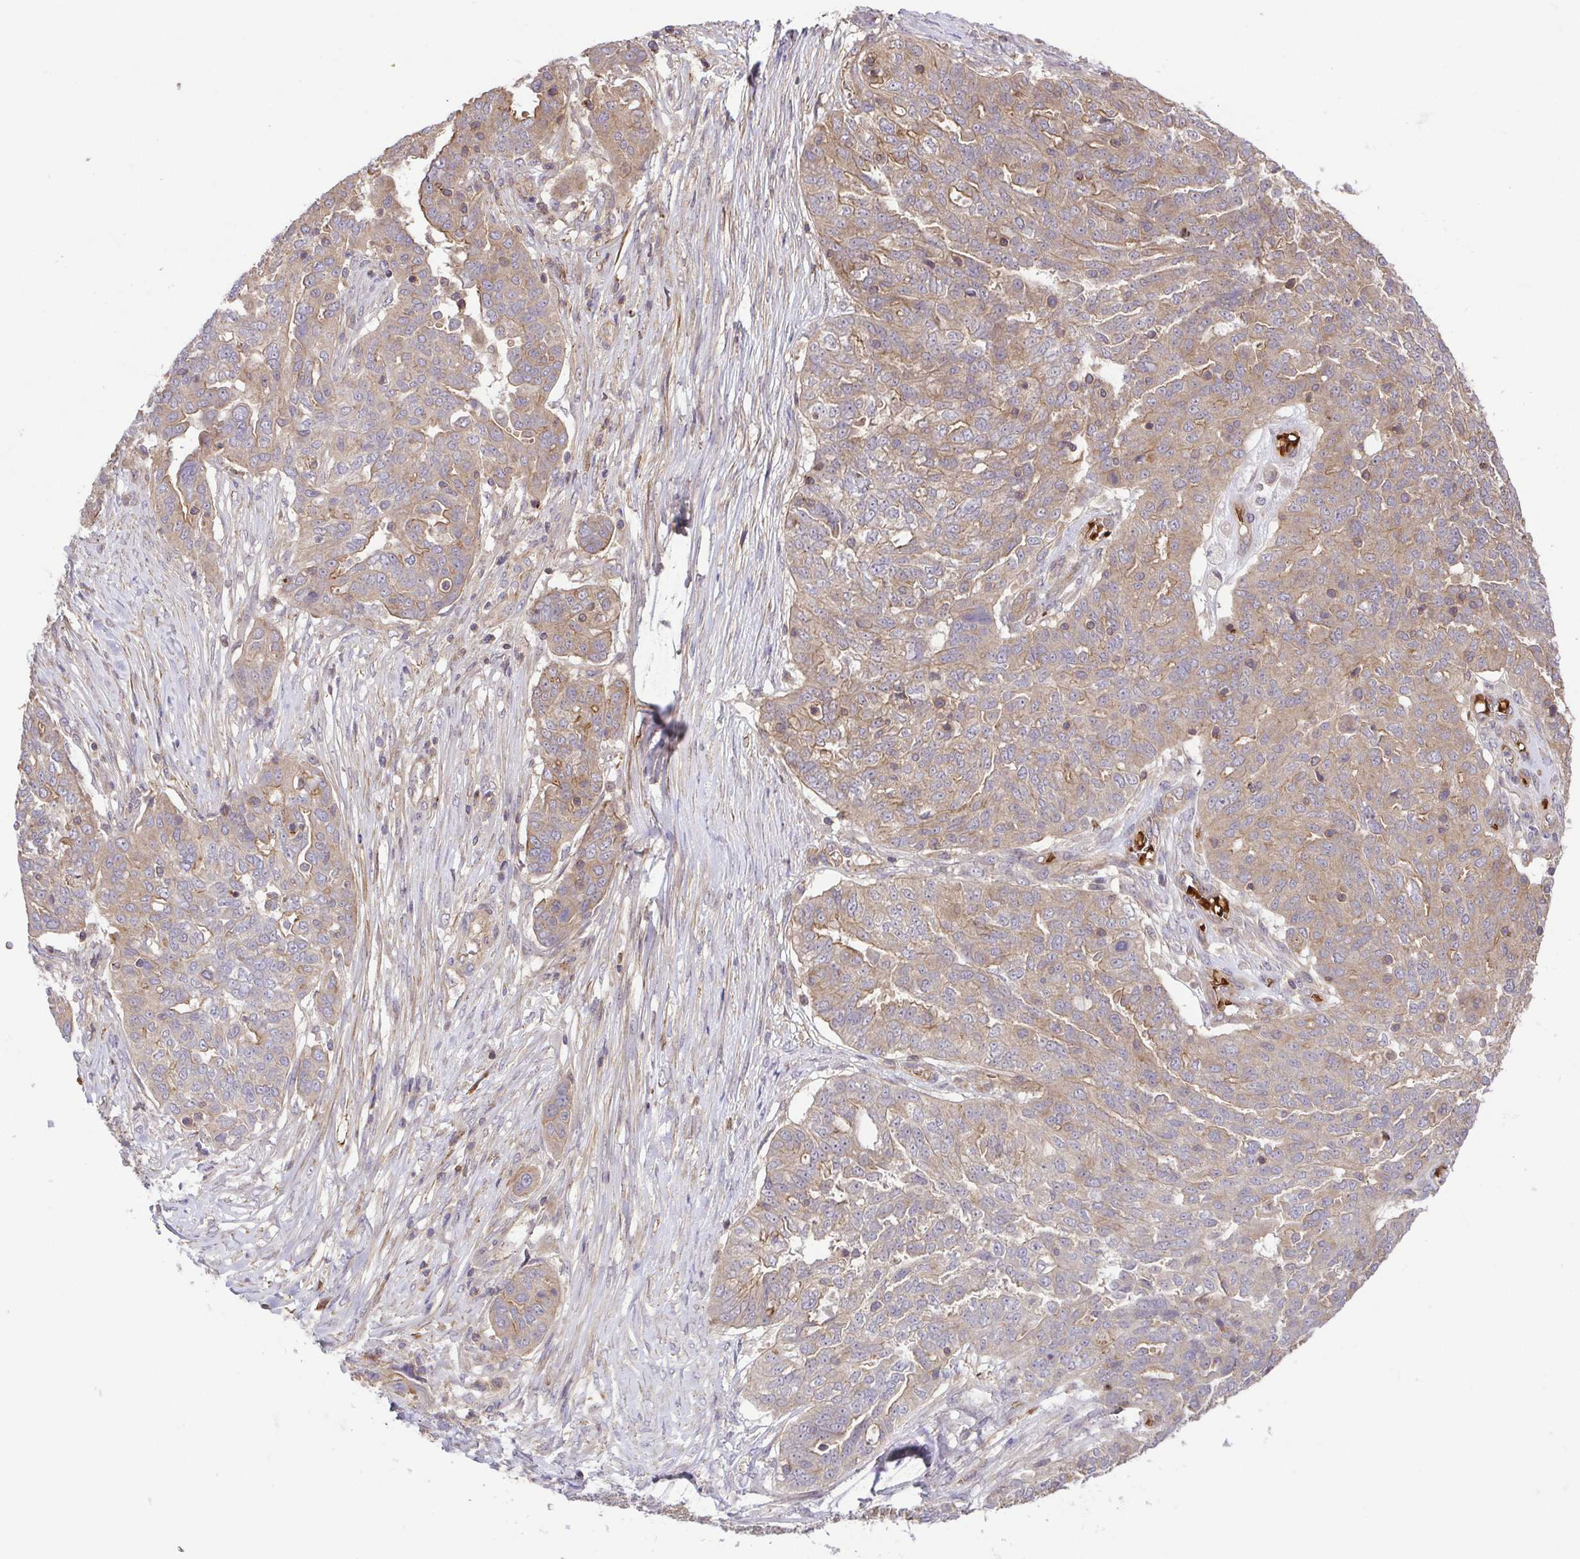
{"staining": {"intensity": "weak", "quantity": "<25%", "location": "cytoplasmic/membranous"}, "tissue": "ovarian cancer", "cell_type": "Tumor cells", "image_type": "cancer", "snomed": [{"axis": "morphology", "description": "Cystadenocarcinoma, serous, NOS"}, {"axis": "topography", "description": "Ovary"}], "caption": "Histopathology image shows no significant protein positivity in tumor cells of ovarian serous cystadenocarcinoma.", "gene": "IDE", "patient": {"sex": "female", "age": 67}}